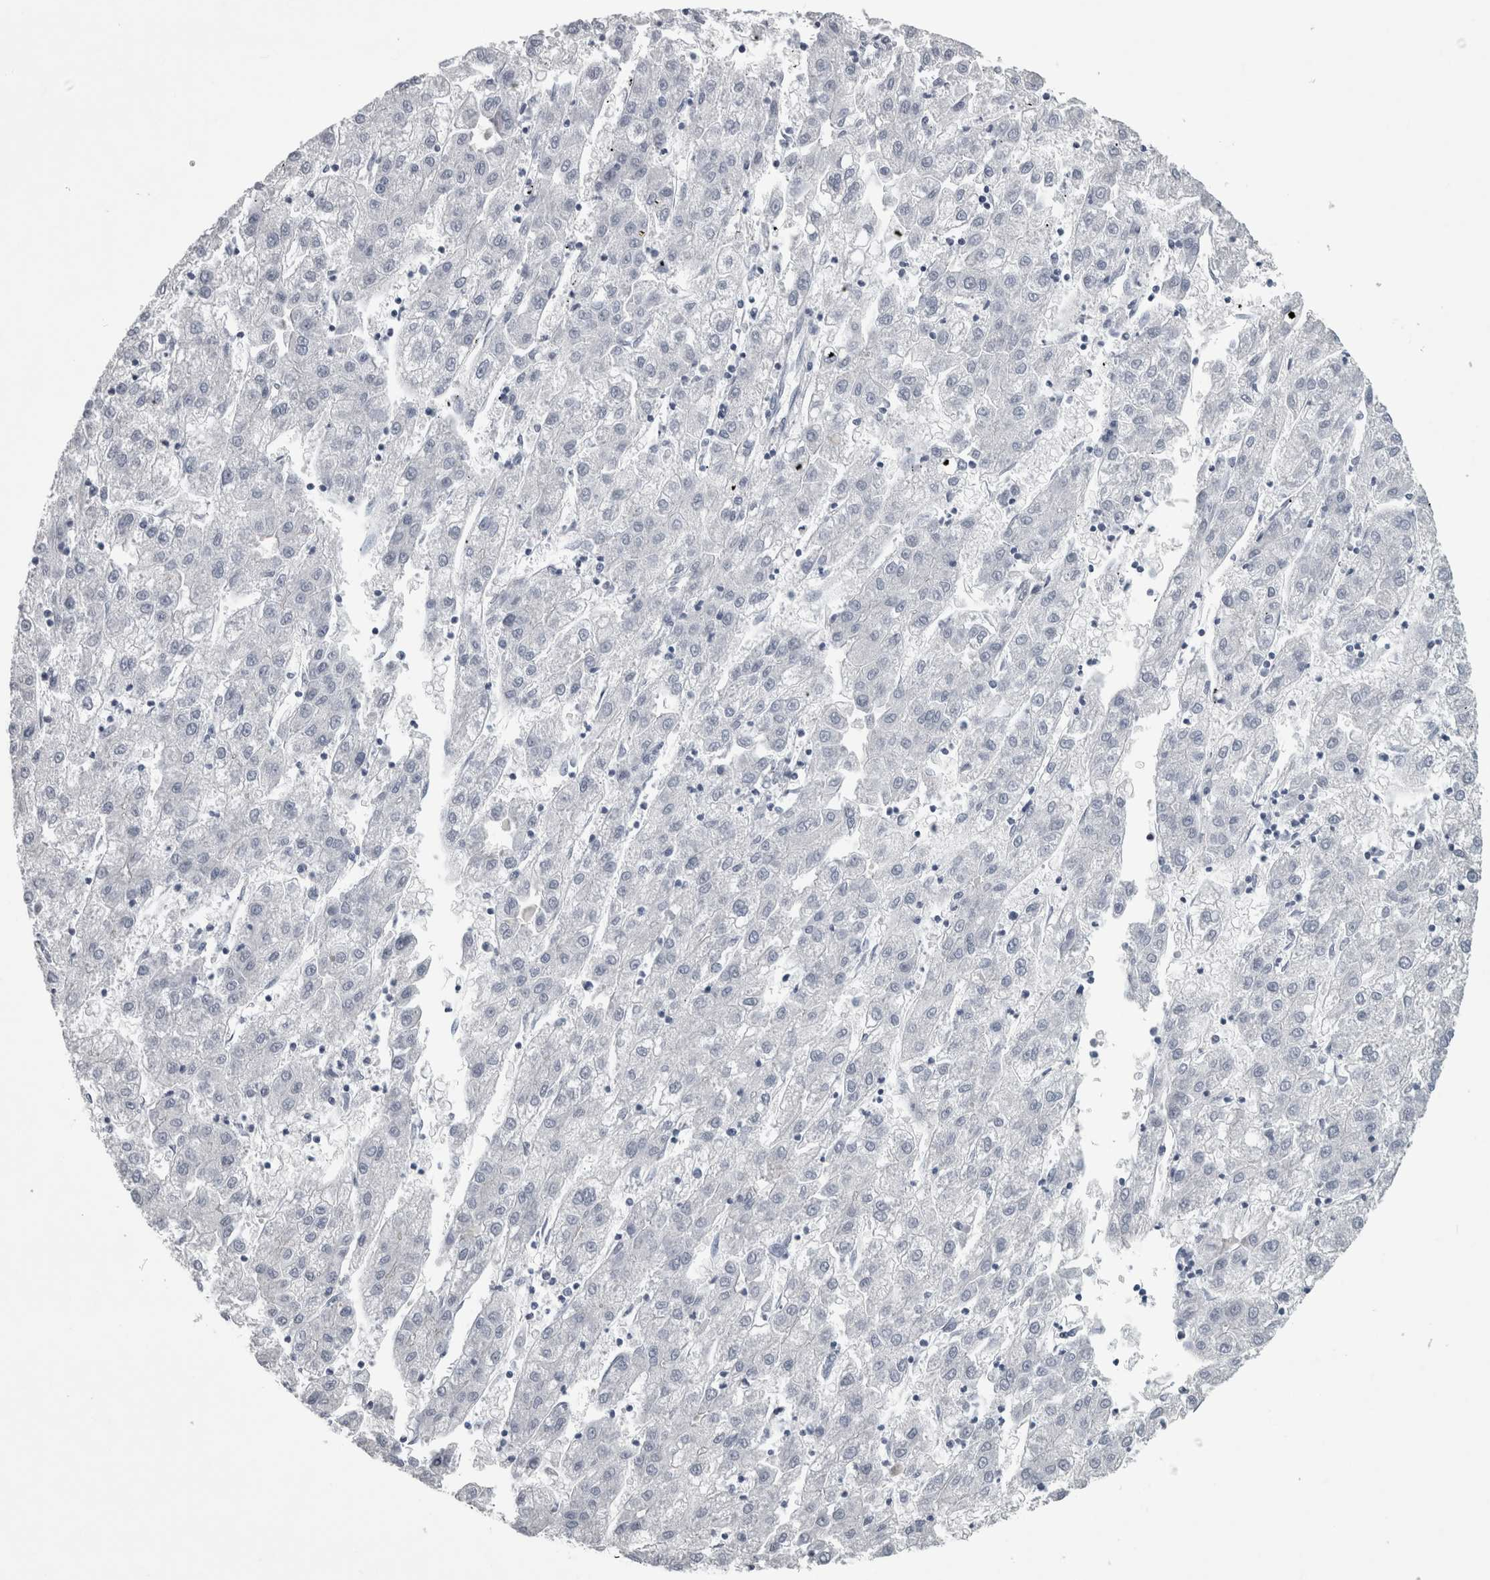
{"staining": {"intensity": "negative", "quantity": "none", "location": "none"}, "tissue": "liver cancer", "cell_type": "Tumor cells", "image_type": "cancer", "snomed": [{"axis": "morphology", "description": "Carcinoma, Hepatocellular, NOS"}, {"axis": "topography", "description": "Liver"}], "caption": "Histopathology image shows no protein expression in tumor cells of liver cancer tissue. The staining is performed using DAB (3,3'-diaminobenzidine) brown chromogen with nuclei counter-stained in using hematoxylin.", "gene": "PRRC2C", "patient": {"sex": "male", "age": 72}}